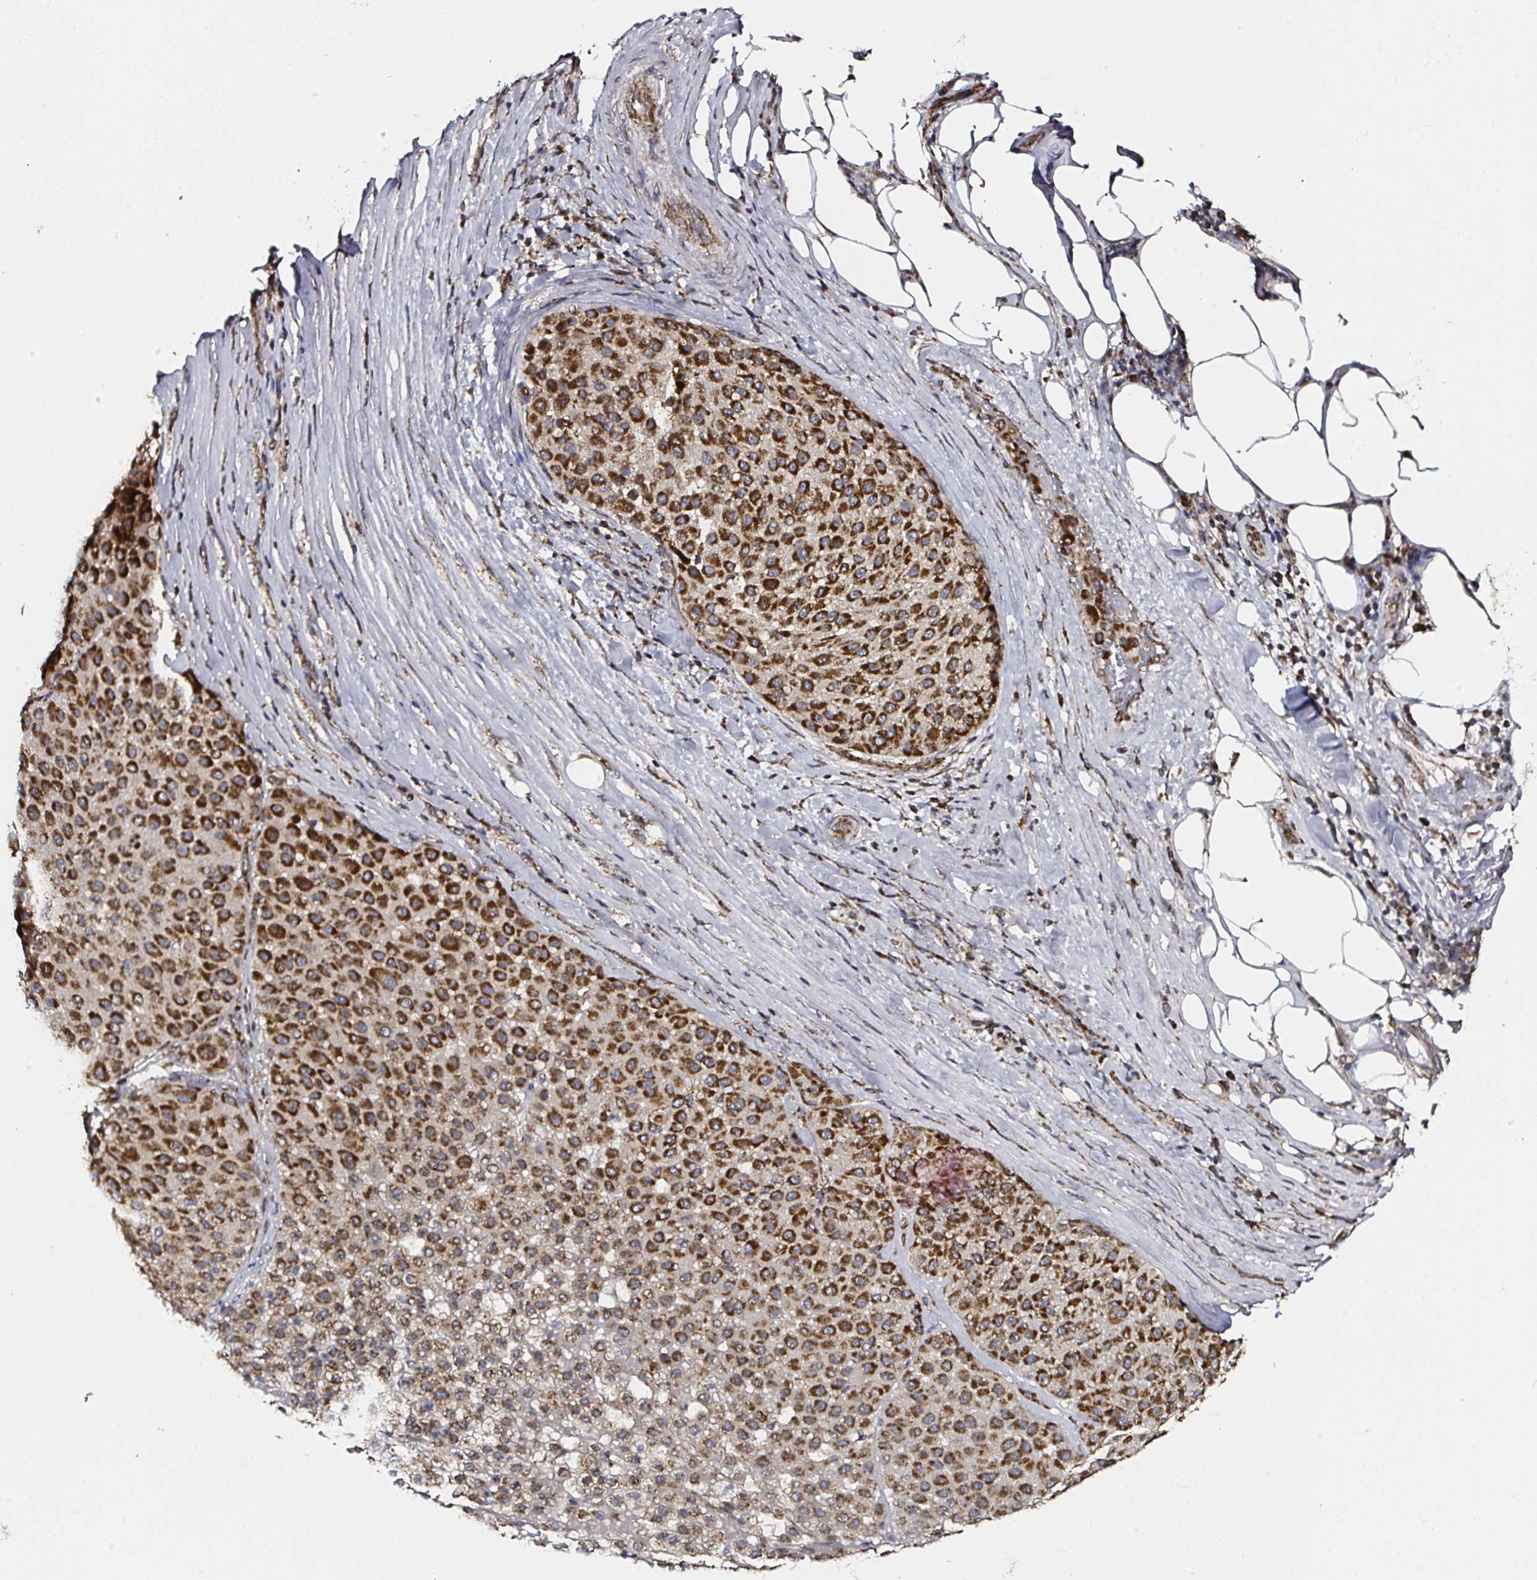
{"staining": {"intensity": "strong", "quantity": ">75%", "location": "cytoplasmic/membranous"}, "tissue": "melanoma", "cell_type": "Tumor cells", "image_type": "cancer", "snomed": [{"axis": "morphology", "description": "Malignant melanoma, Metastatic site"}, {"axis": "topography", "description": "Smooth muscle"}], "caption": "Human malignant melanoma (metastatic site) stained for a protein (brown) shows strong cytoplasmic/membranous positive expression in about >75% of tumor cells.", "gene": "ATAD3B", "patient": {"sex": "male", "age": 41}}